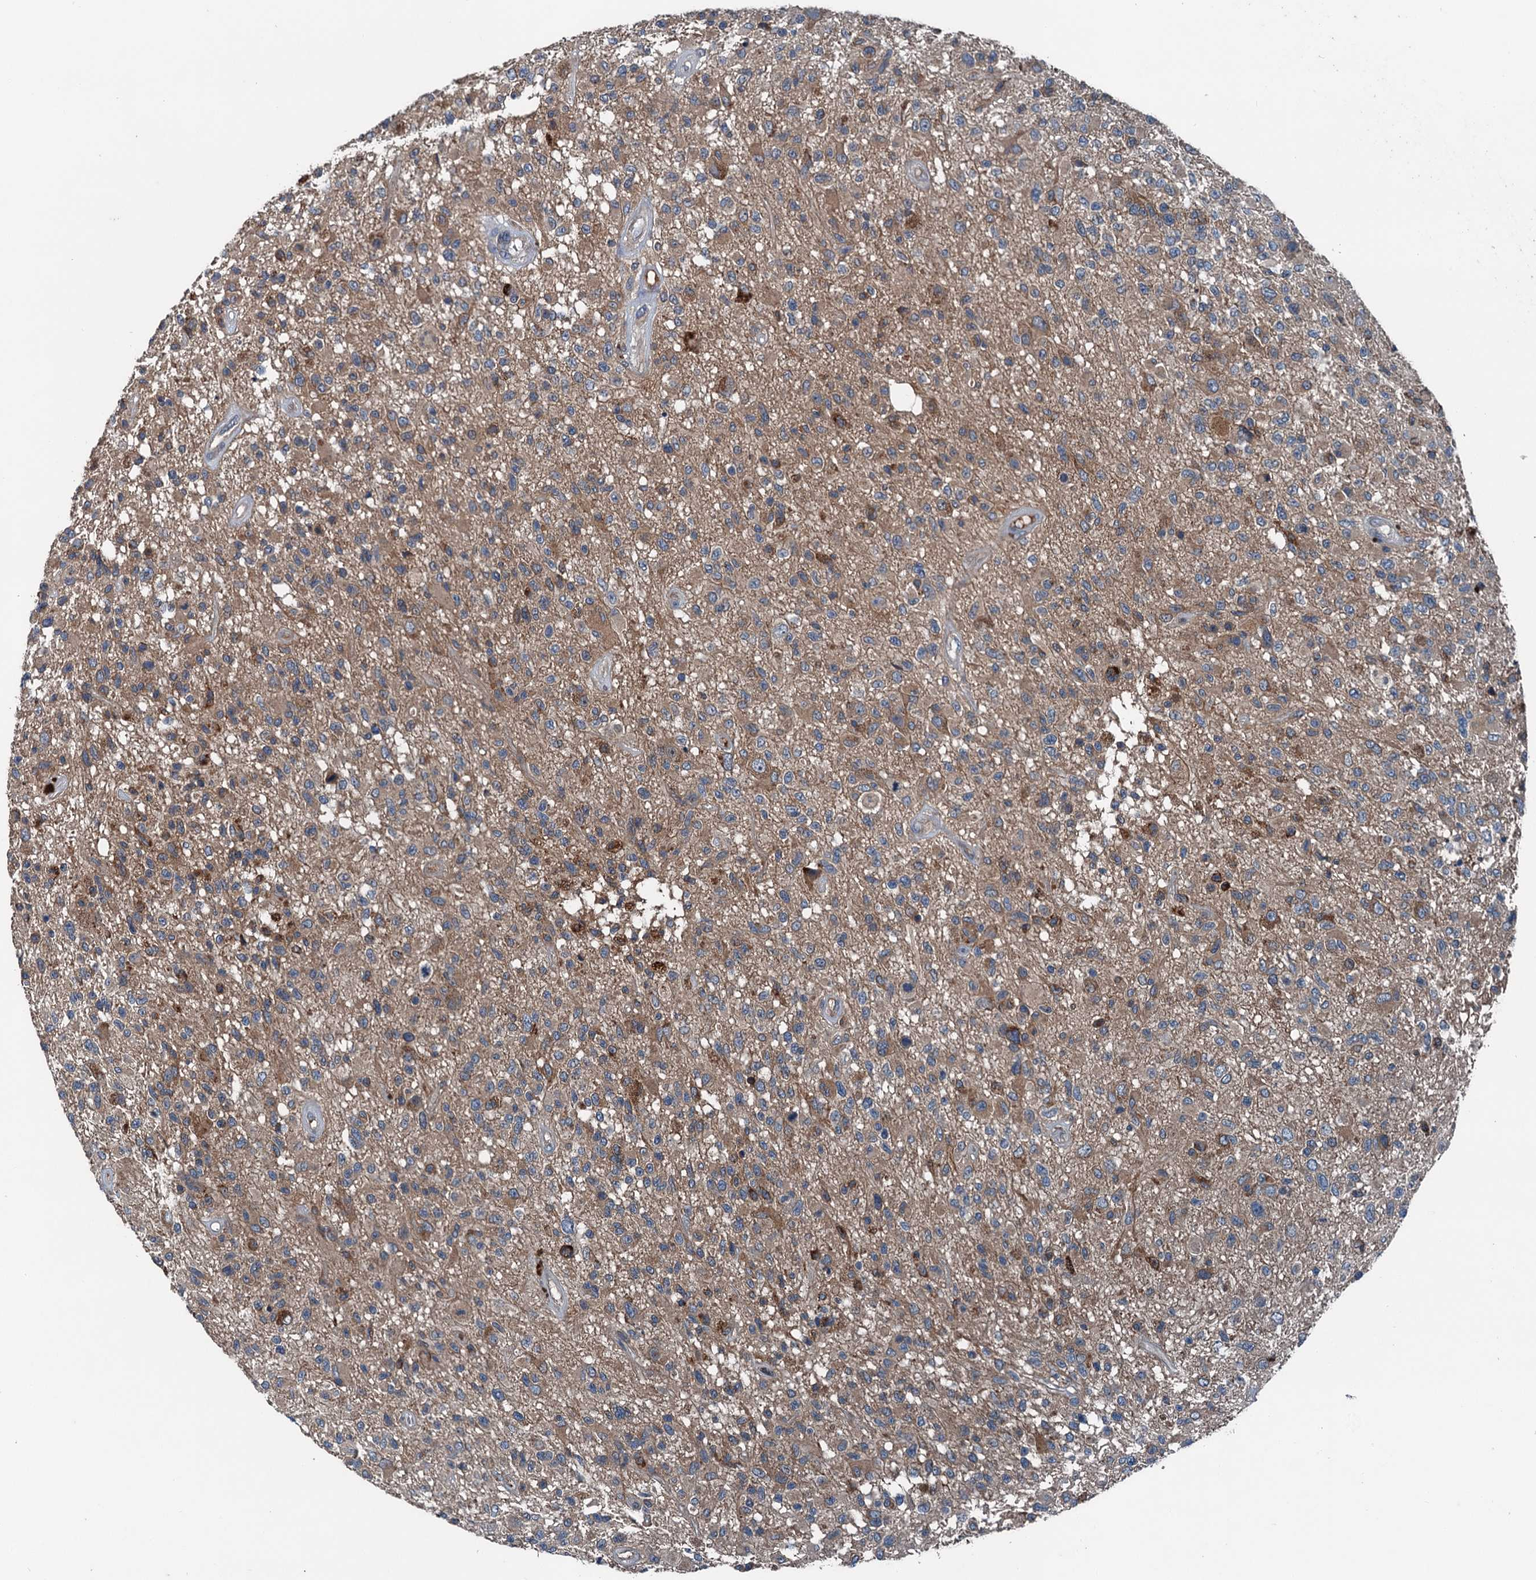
{"staining": {"intensity": "moderate", "quantity": "25%-75%", "location": "cytoplasmic/membranous"}, "tissue": "glioma", "cell_type": "Tumor cells", "image_type": "cancer", "snomed": [{"axis": "morphology", "description": "Glioma, malignant, High grade"}, {"axis": "morphology", "description": "Glioblastoma, NOS"}, {"axis": "topography", "description": "Brain"}], "caption": "Glioma was stained to show a protein in brown. There is medium levels of moderate cytoplasmic/membranous positivity in approximately 25%-75% of tumor cells.", "gene": "PDSS1", "patient": {"sex": "male", "age": 60}}